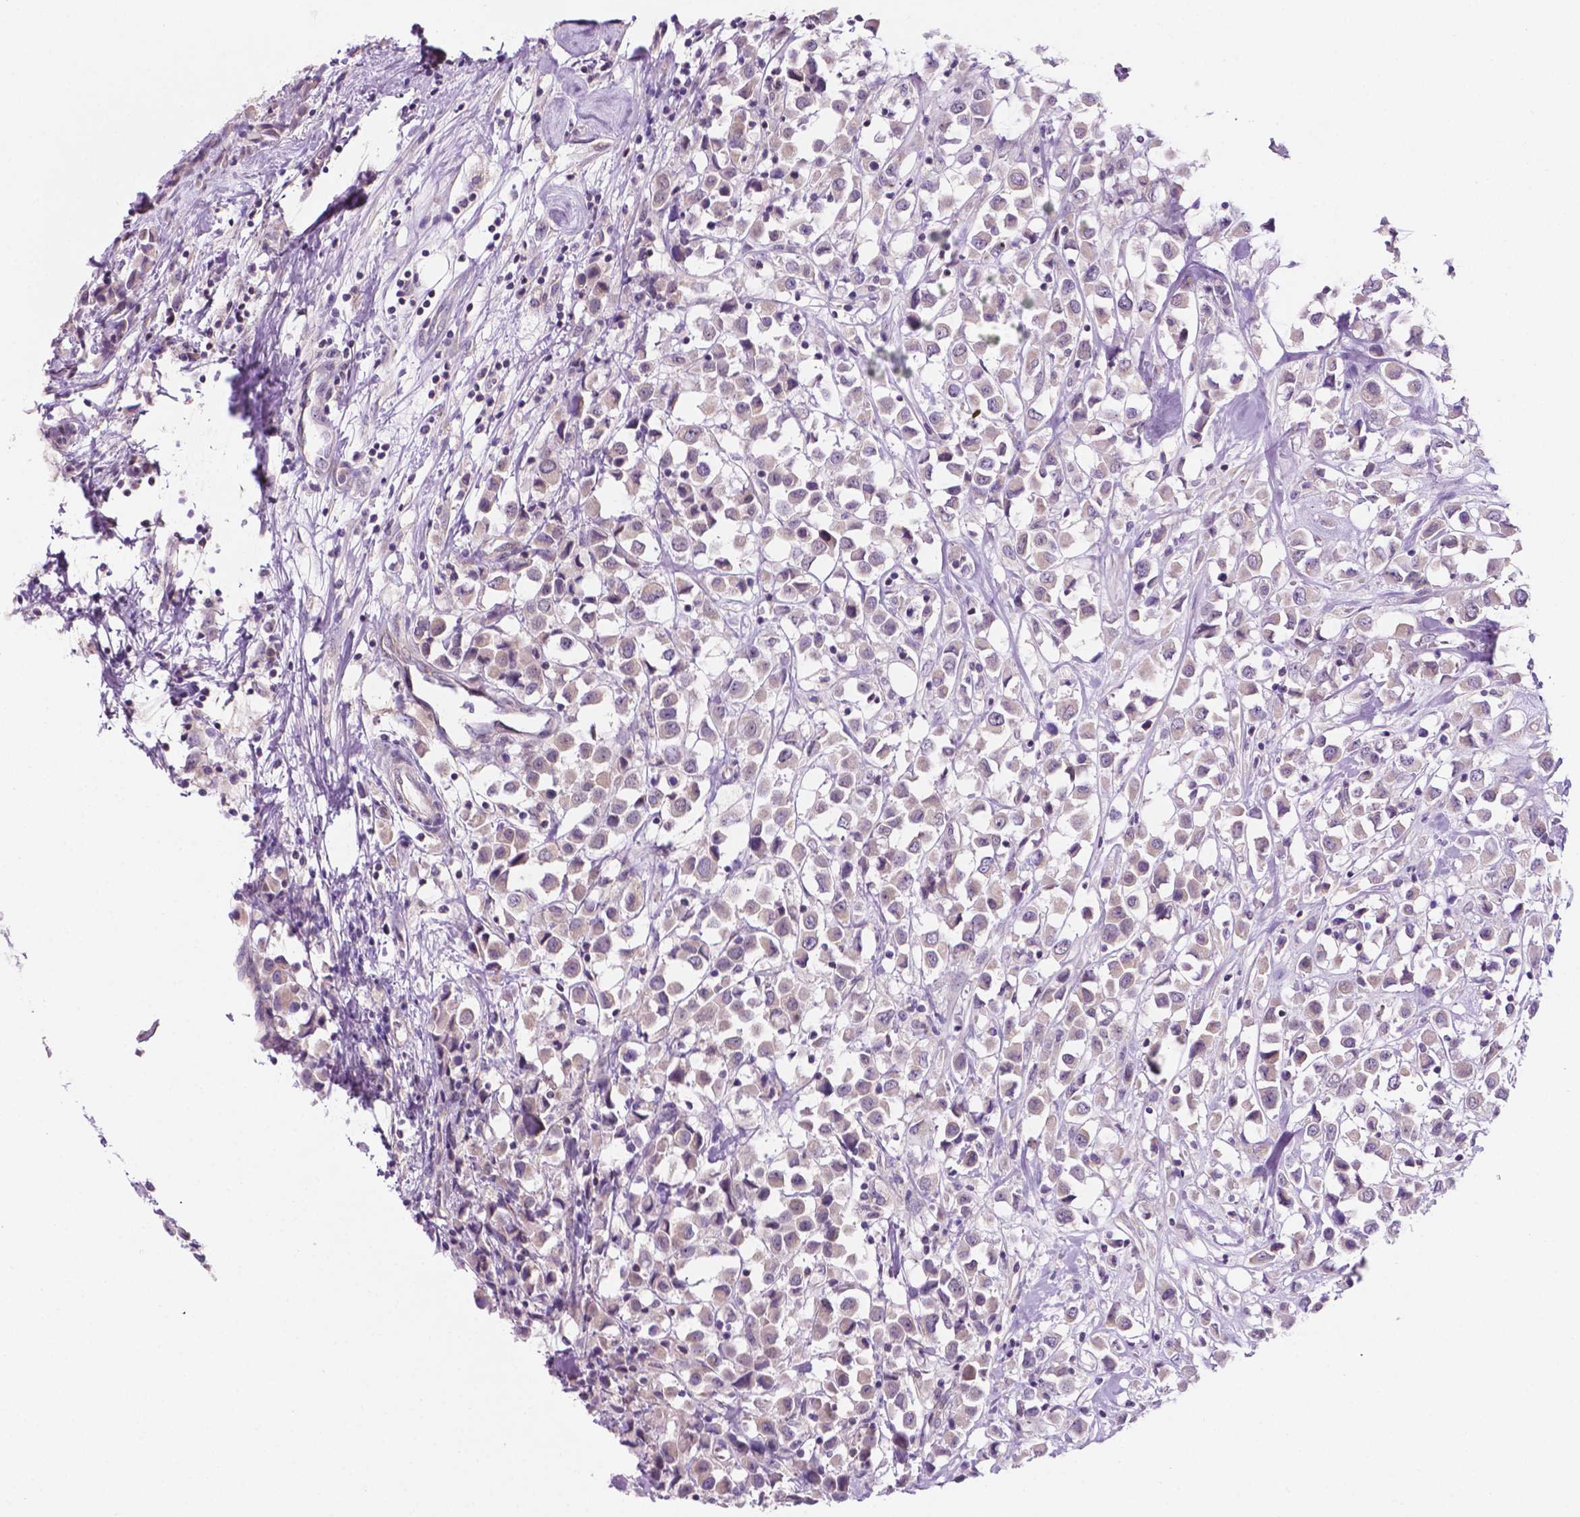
{"staining": {"intensity": "negative", "quantity": "none", "location": "none"}, "tissue": "breast cancer", "cell_type": "Tumor cells", "image_type": "cancer", "snomed": [{"axis": "morphology", "description": "Duct carcinoma"}, {"axis": "topography", "description": "Breast"}], "caption": "Immunohistochemistry (IHC) image of neoplastic tissue: breast intraductal carcinoma stained with DAB (3,3'-diaminobenzidine) exhibits no significant protein positivity in tumor cells.", "gene": "FAM50B", "patient": {"sex": "female", "age": 61}}